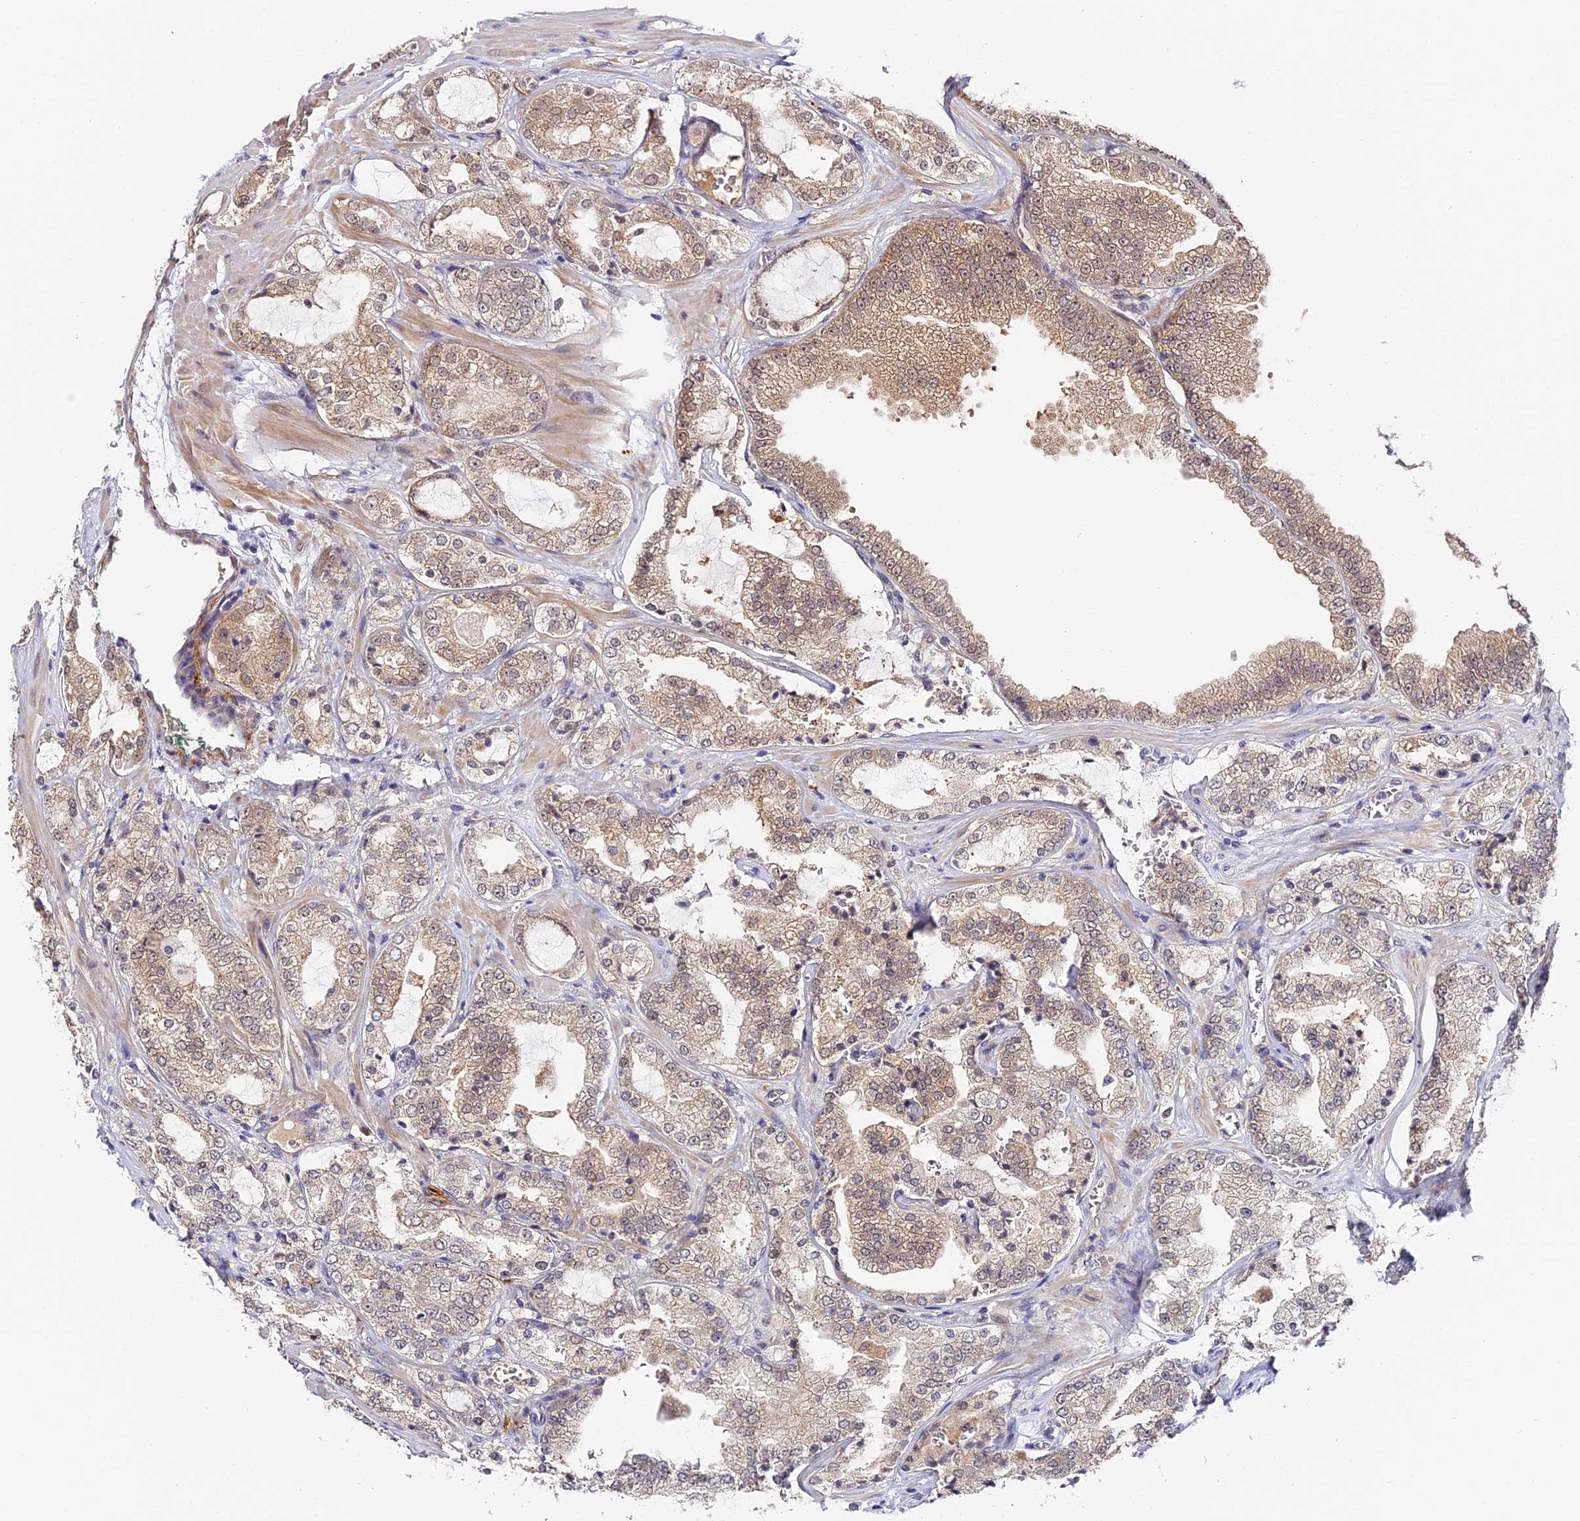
{"staining": {"intensity": "weak", "quantity": "<25%", "location": "cytoplasmic/membranous"}, "tissue": "prostate cancer", "cell_type": "Tumor cells", "image_type": "cancer", "snomed": [{"axis": "morphology", "description": "Adenocarcinoma, High grade"}, {"axis": "topography", "description": "Prostate"}], "caption": "Immunohistochemistry (IHC) of adenocarcinoma (high-grade) (prostate) reveals no staining in tumor cells. (Stains: DAB immunohistochemistry with hematoxylin counter stain, Microscopy: brightfield microscopy at high magnification).", "gene": "IMPACT", "patient": {"sex": "male", "age": 64}}